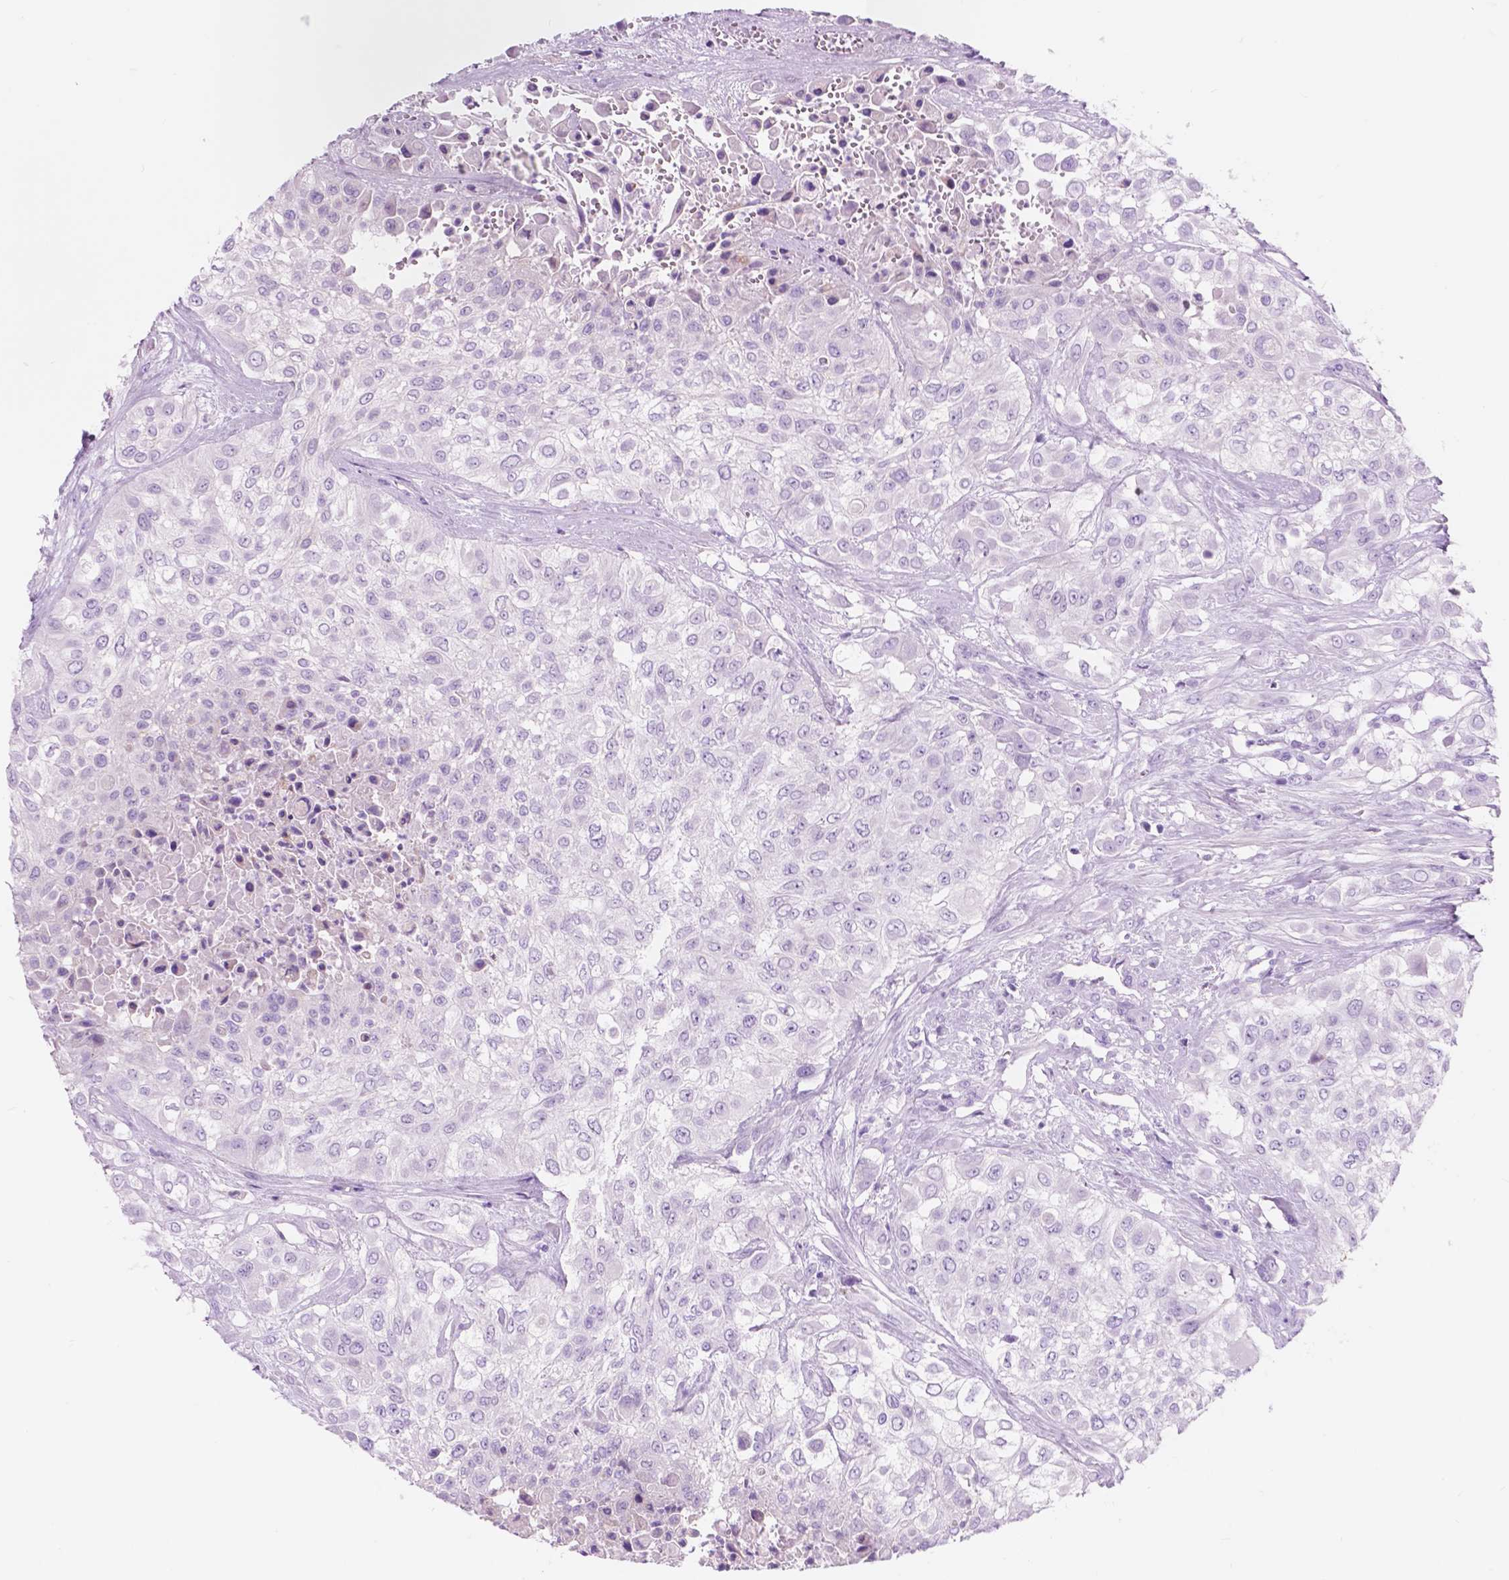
{"staining": {"intensity": "negative", "quantity": "none", "location": "none"}, "tissue": "urothelial cancer", "cell_type": "Tumor cells", "image_type": "cancer", "snomed": [{"axis": "morphology", "description": "Urothelial carcinoma, High grade"}, {"axis": "topography", "description": "Urinary bladder"}], "caption": "Urothelial cancer was stained to show a protein in brown. There is no significant positivity in tumor cells. (DAB immunohistochemistry with hematoxylin counter stain).", "gene": "CUZD1", "patient": {"sex": "male", "age": 57}}